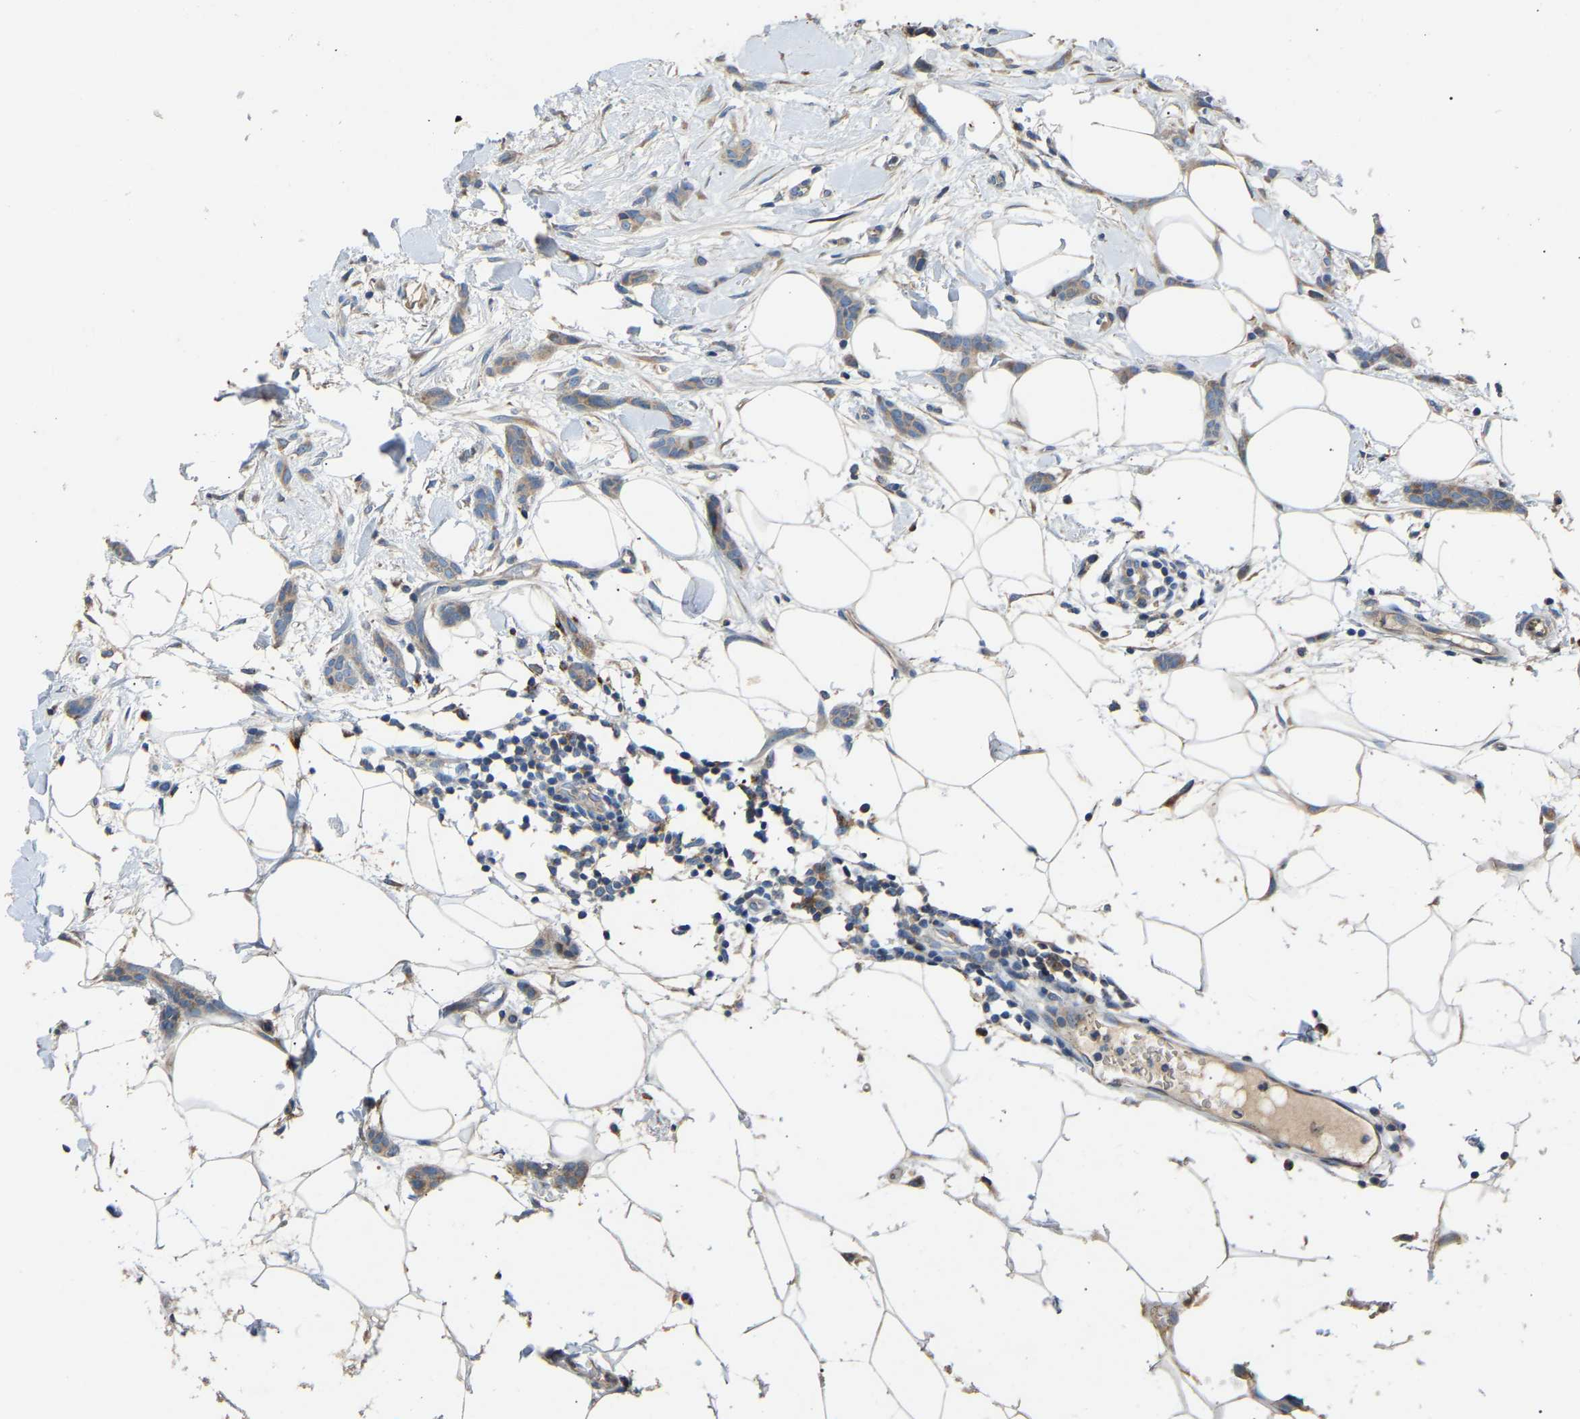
{"staining": {"intensity": "weak", "quantity": "25%-75%", "location": "cytoplasmic/membranous"}, "tissue": "breast cancer", "cell_type": "Tumor cells", "image_type": "cancer", "snomed": [{"axis": "morphology", "description": "Lobular carcinoma"}, {"axis": "topography", "description": "Skin"}, {"axis": "topography", "description": "Breast"}], "caption": "Breast cancer stained with a brown dye exhibits weak cytoplasmic/membranous positive staining in about 25%-75% of tumor cells.", "gene": "RGP1", "patient": {"sex": "female", "age": 46}}